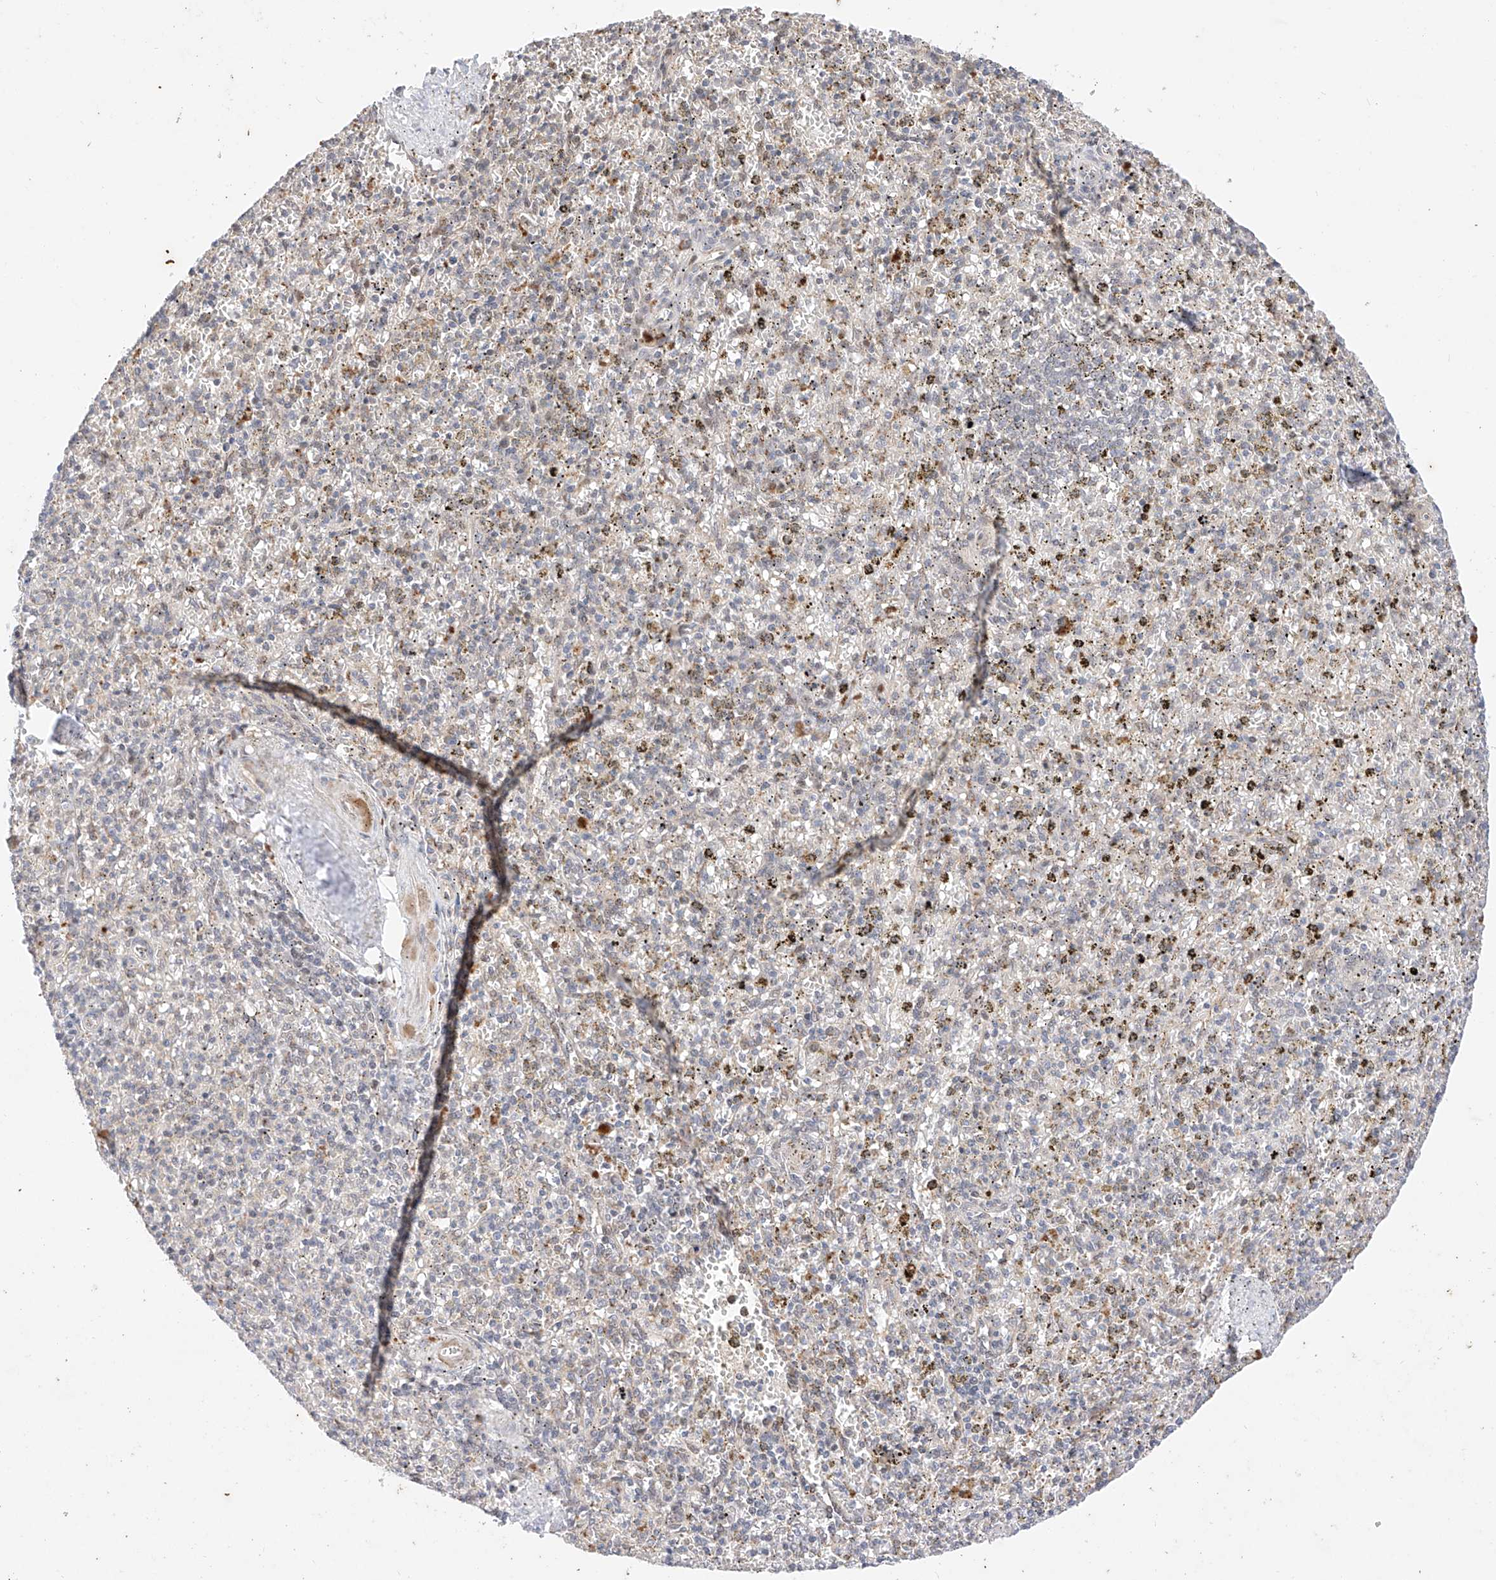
{"staining": {"intensity": "negative", "quantity": "none", "location": "none"}, "tissue": "spleen", "cell_type": "Cells in red pulp", "image_type": "normal", "snomed": [{"axis": "morphology", "description": "Normal tissue, NOS"}, {"axis": "topography", "description": "Spleen"}], "caption": "Immunohistochemical staining of normal human spleen exhibits no significant expression in cells in red pulp.", "gene": "GCNT1", "patient": {"sex": "male", "age": 72}}